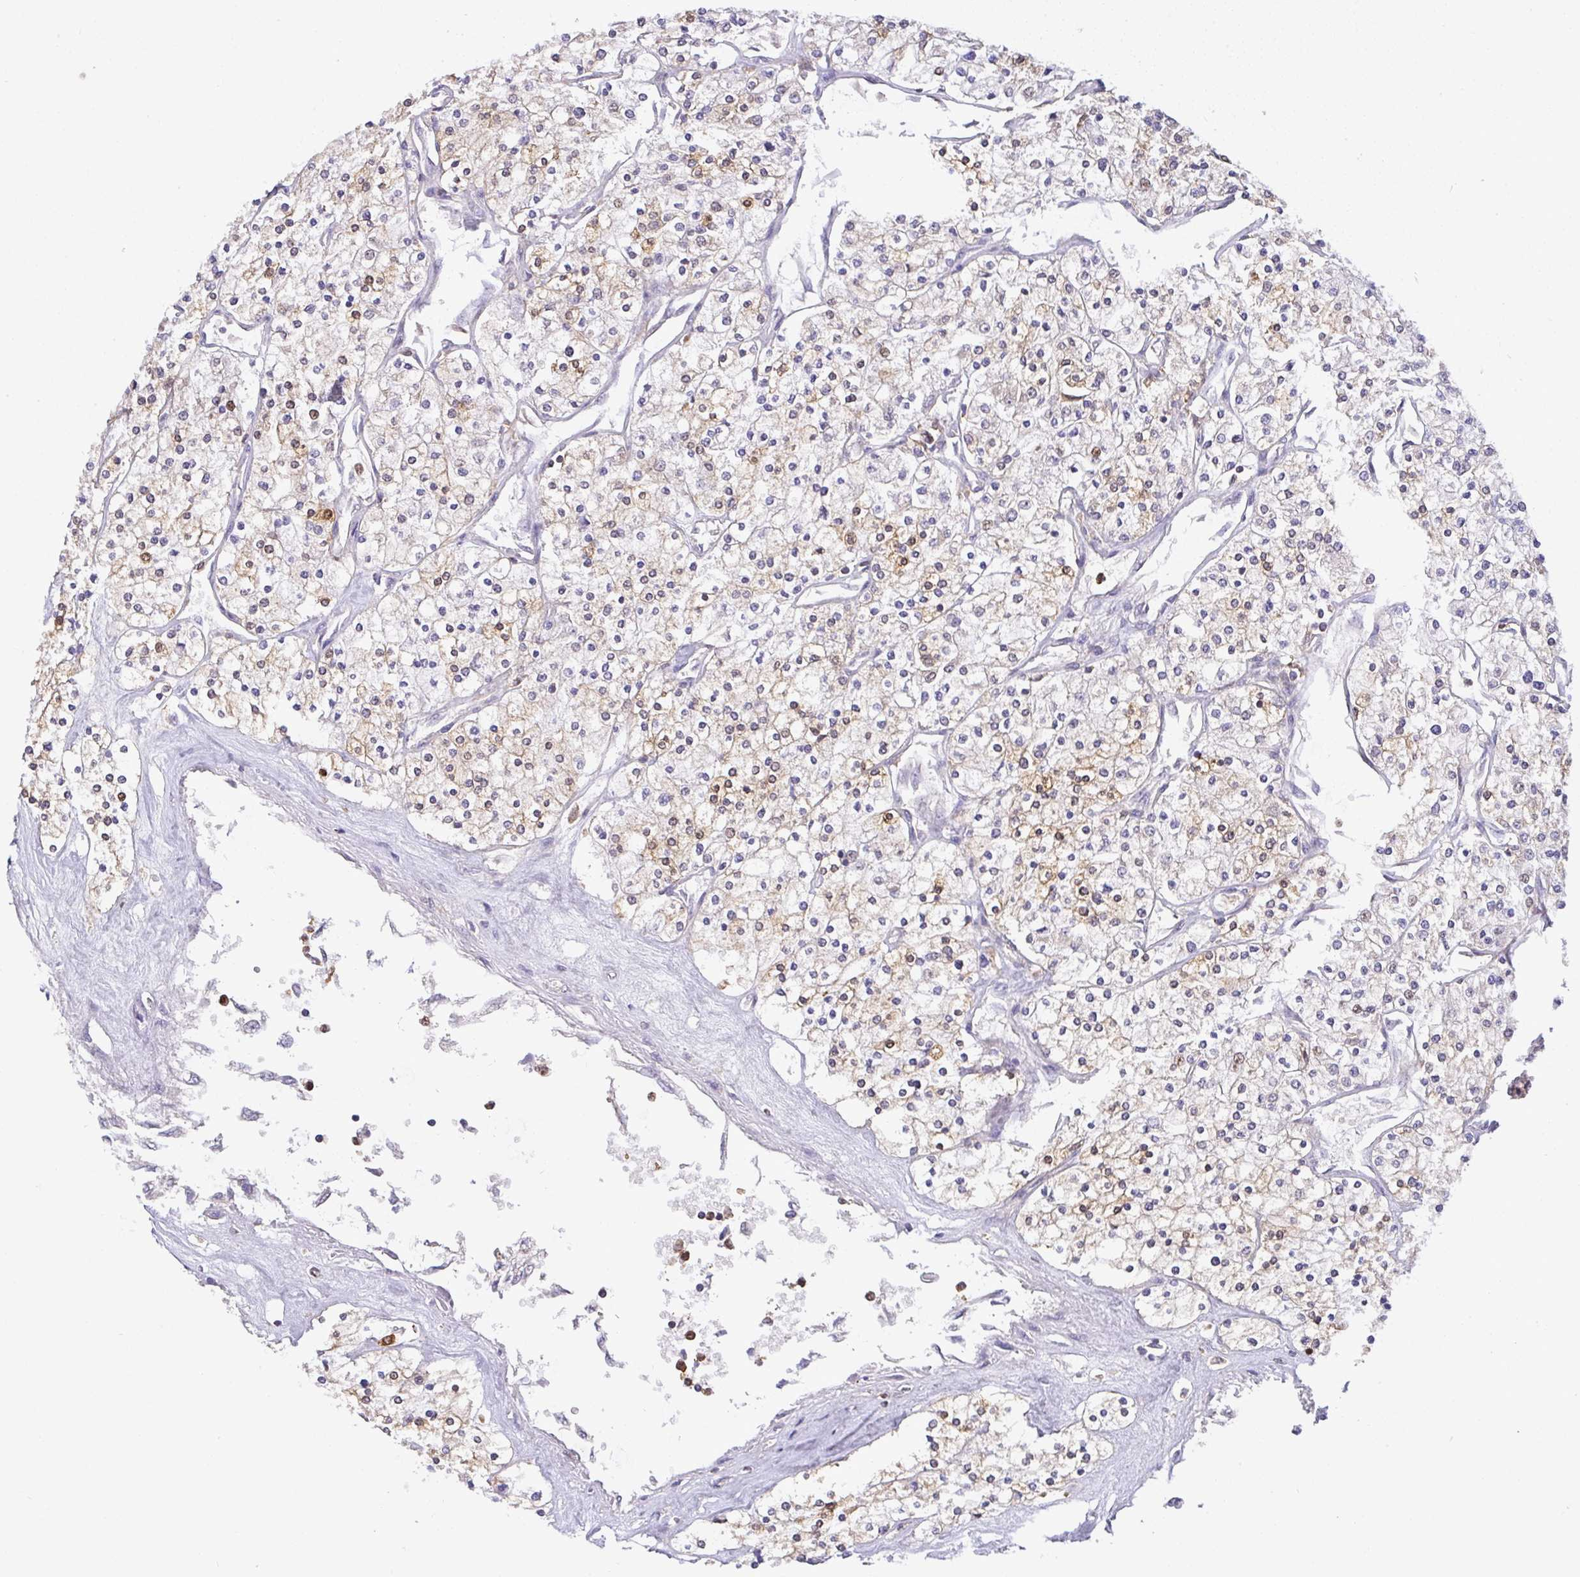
{"staining": {"intensity": "weak", "quantity": ">75%", "location": "cytoplasmic/membranous,nuclear"}, "tissue": "renal cancer", "cell_type": "Tumor cells", "image_type": "cancer", "snomed": [{"axis": "morphology", "description": "Adenocarcinoma, NOS"}, {"axis": "topography", "description": "Kidney"}], "caption": "Renal cancer (adenocarcinoma) stained with DAB immunohistochemistry demonstrates low levels of weak cytoplasmic/membranous and nuclear expression in approximately >75% of tumor cells. (DAB IHC with brightfield microscopy, high magnification).", "gene": "BBX", "patient": {"sex": "male", "age": 80}}